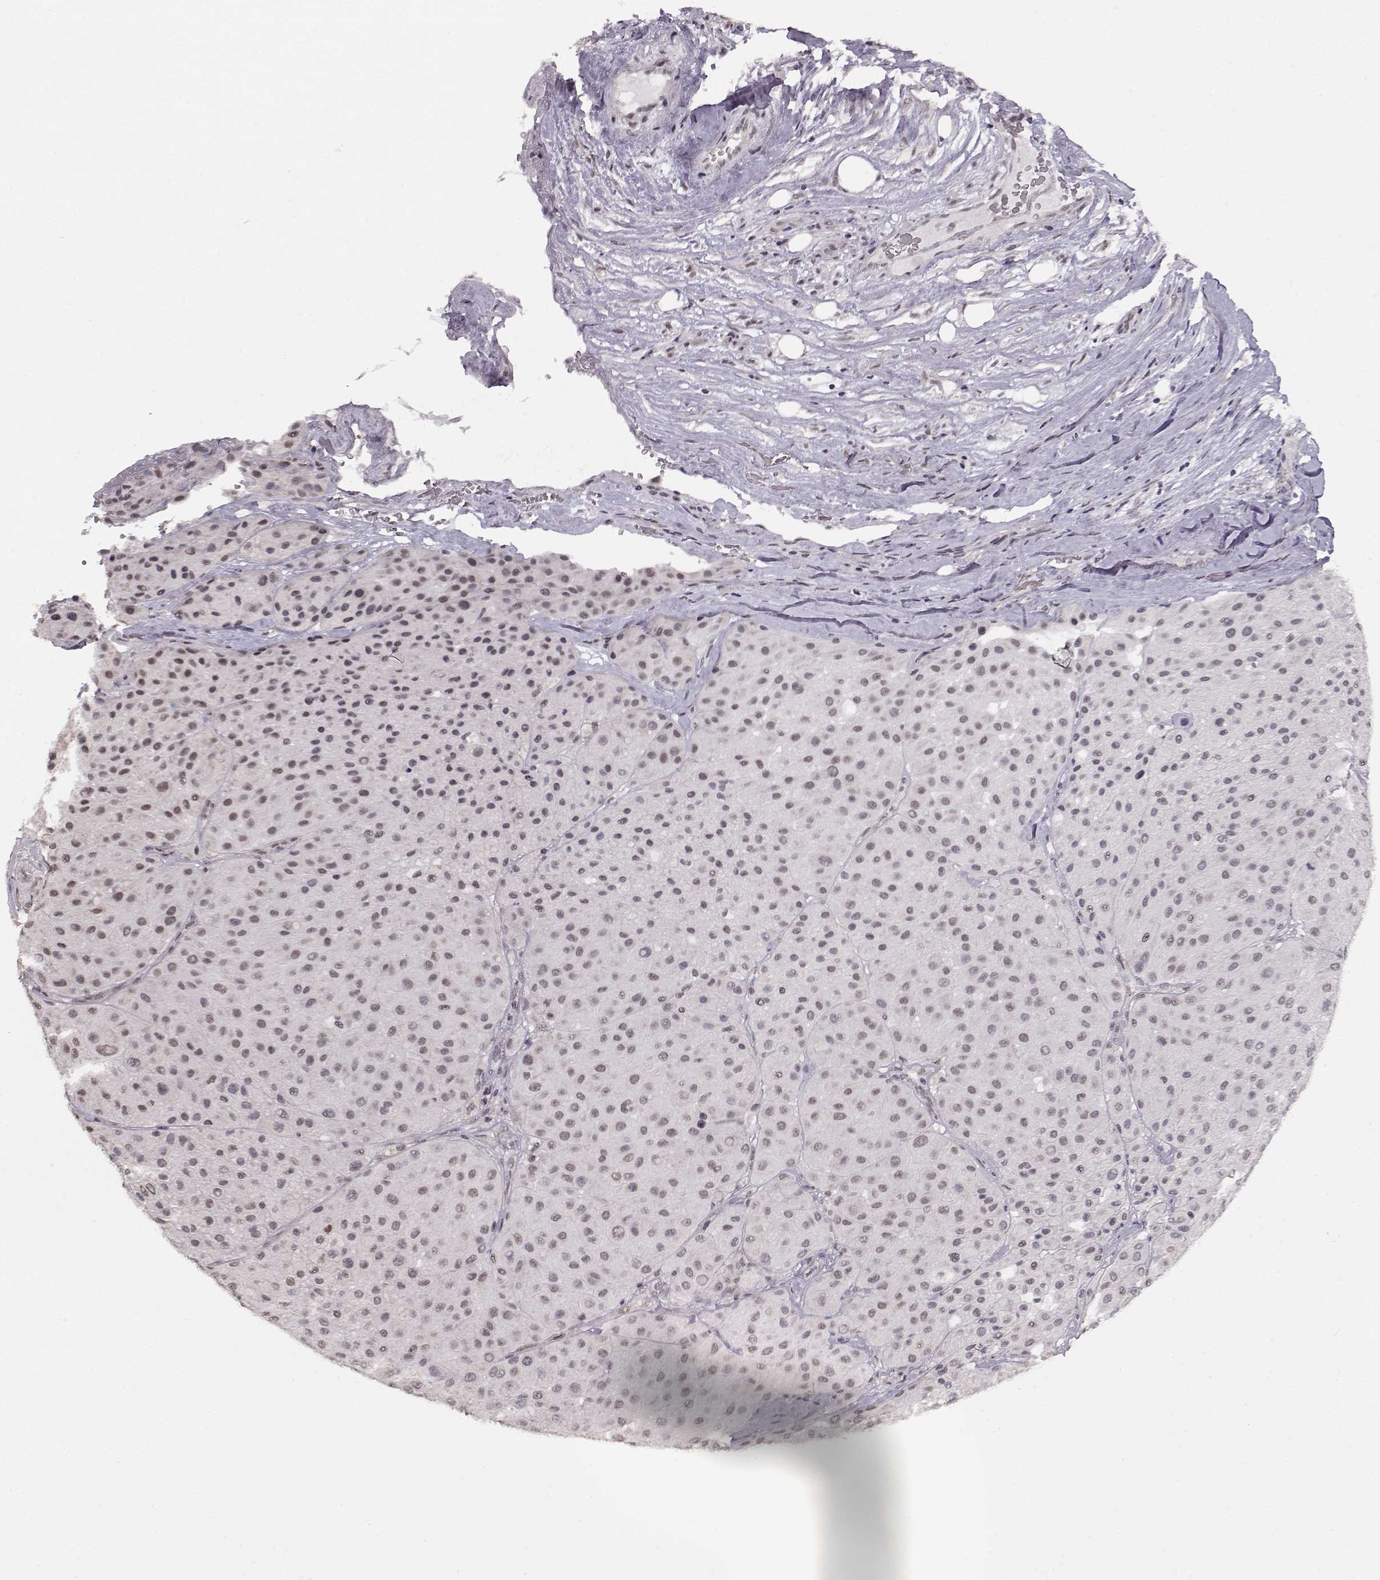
{"staining": {"intensity": "weak", "quantity": "<25%", "location": "nuclear"}, "tissue": "melanoma", "cell_type": "Tumor cells", "image_type": "cancer", "snomed": [{"axis": "morphology", "description": "Malignant melanoma, Metastatic site"}, {"axis": "topography", "description": "Smooth muscle"}], "caption": "Tumor cells show no significant protein staining in malignant melanoma (metastatic site).", "gene": "PCP4", "patient": {"sex": "male", "age": 41}}